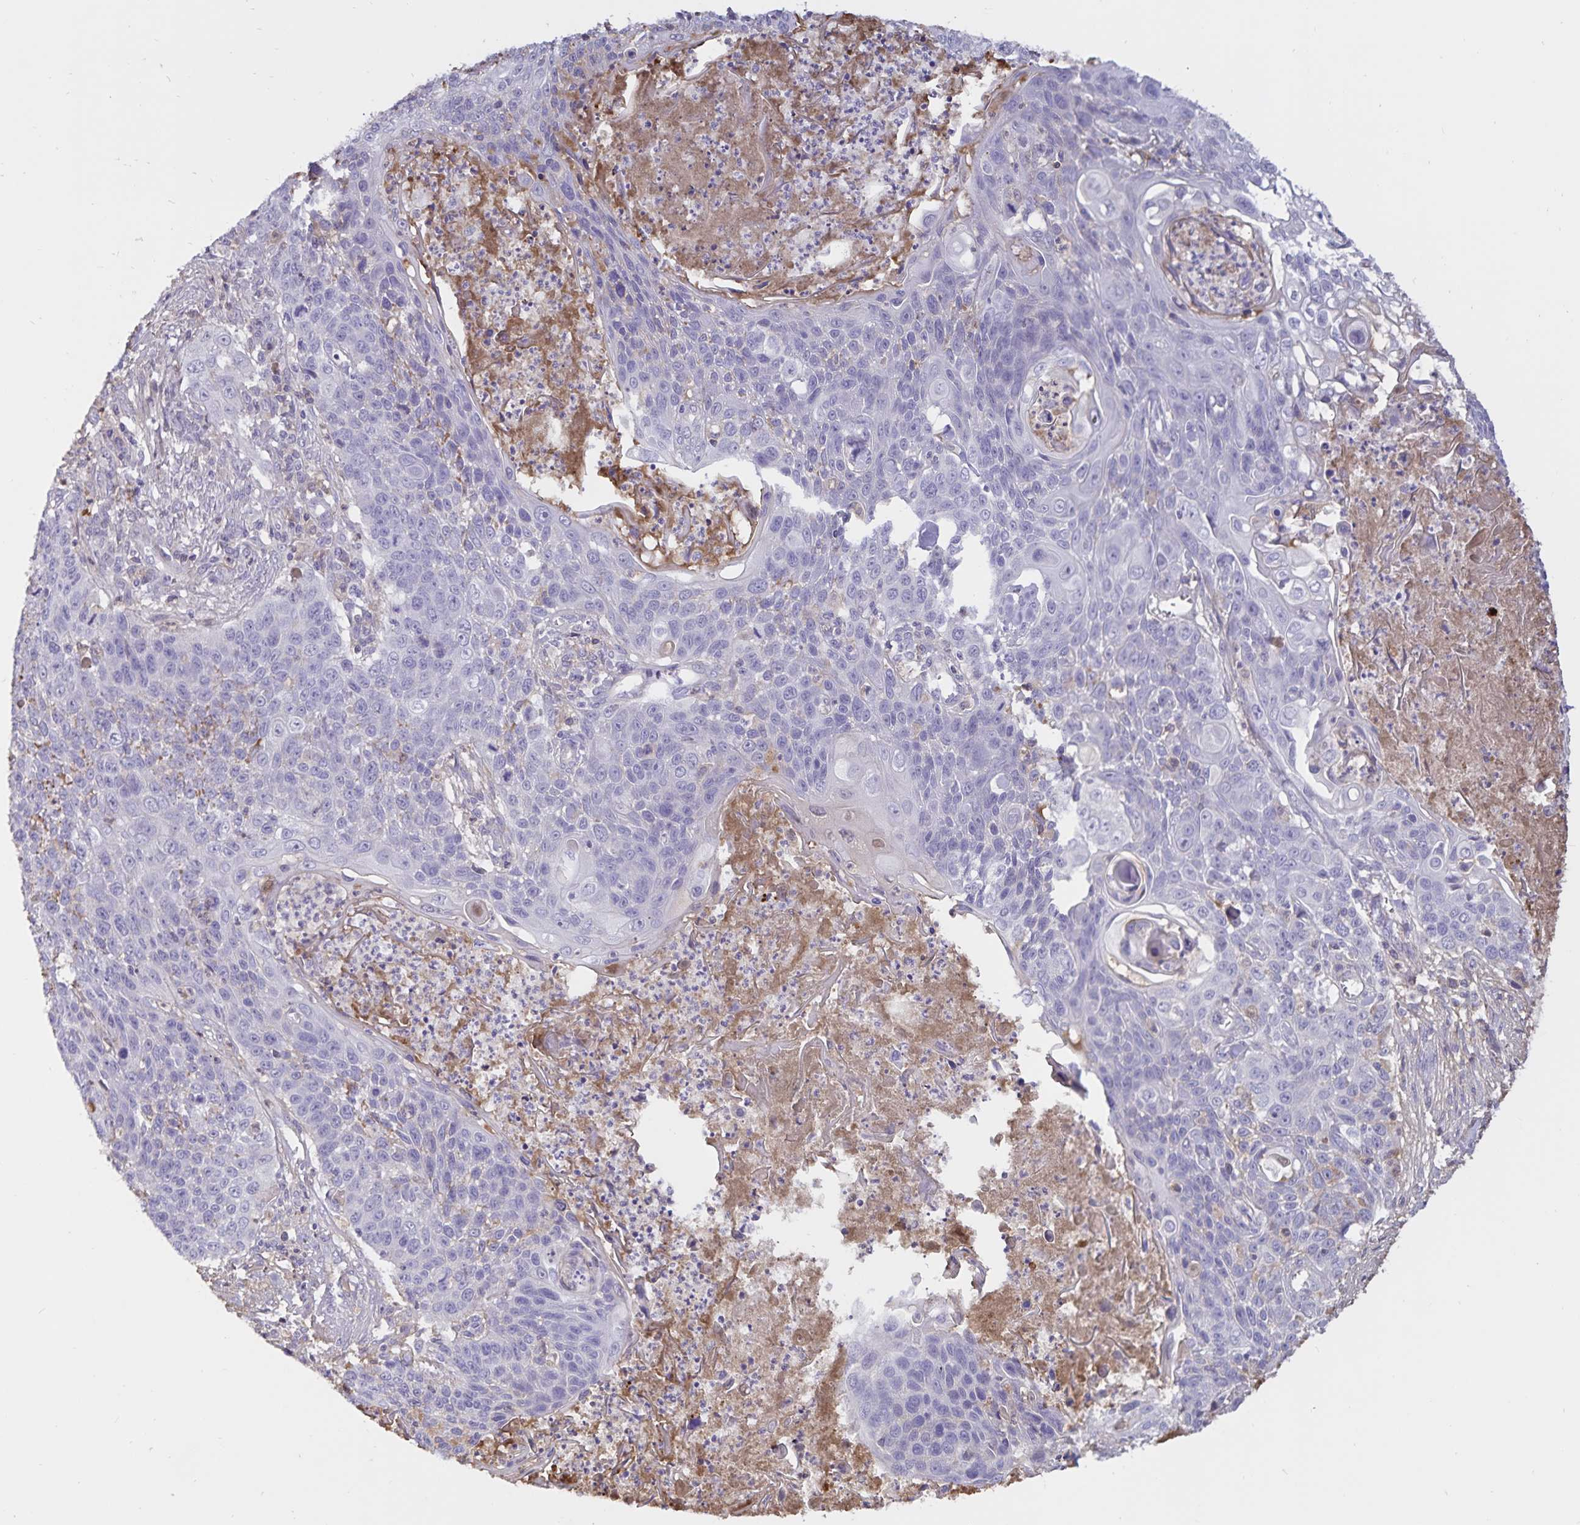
{"staining": {"intensity": "negative", "quantity": "none", "location": "none"}, "tissue": "lung cancer", "cell_type": "Tumor cells", "image_type": "cancer", "snomed": [{"axis": "morphology", "description": "Squamous cell carcinoma, NOS"}, {"axis": "morphology", "description": "Squamous cell carcinoma, metastatic, NOS"}, {"axis": "topography", "description": "Lung"}, {"axis": "topography", "description": "Pleura, NOS"}], "caption": "This image is of lung cancer stained with IHC to label a protein in brown with the nuclei are counter-stained blue. There is no staining in tumor cells.", "gene": "FGG", "patient": {"sex": "male", "age": 72}}